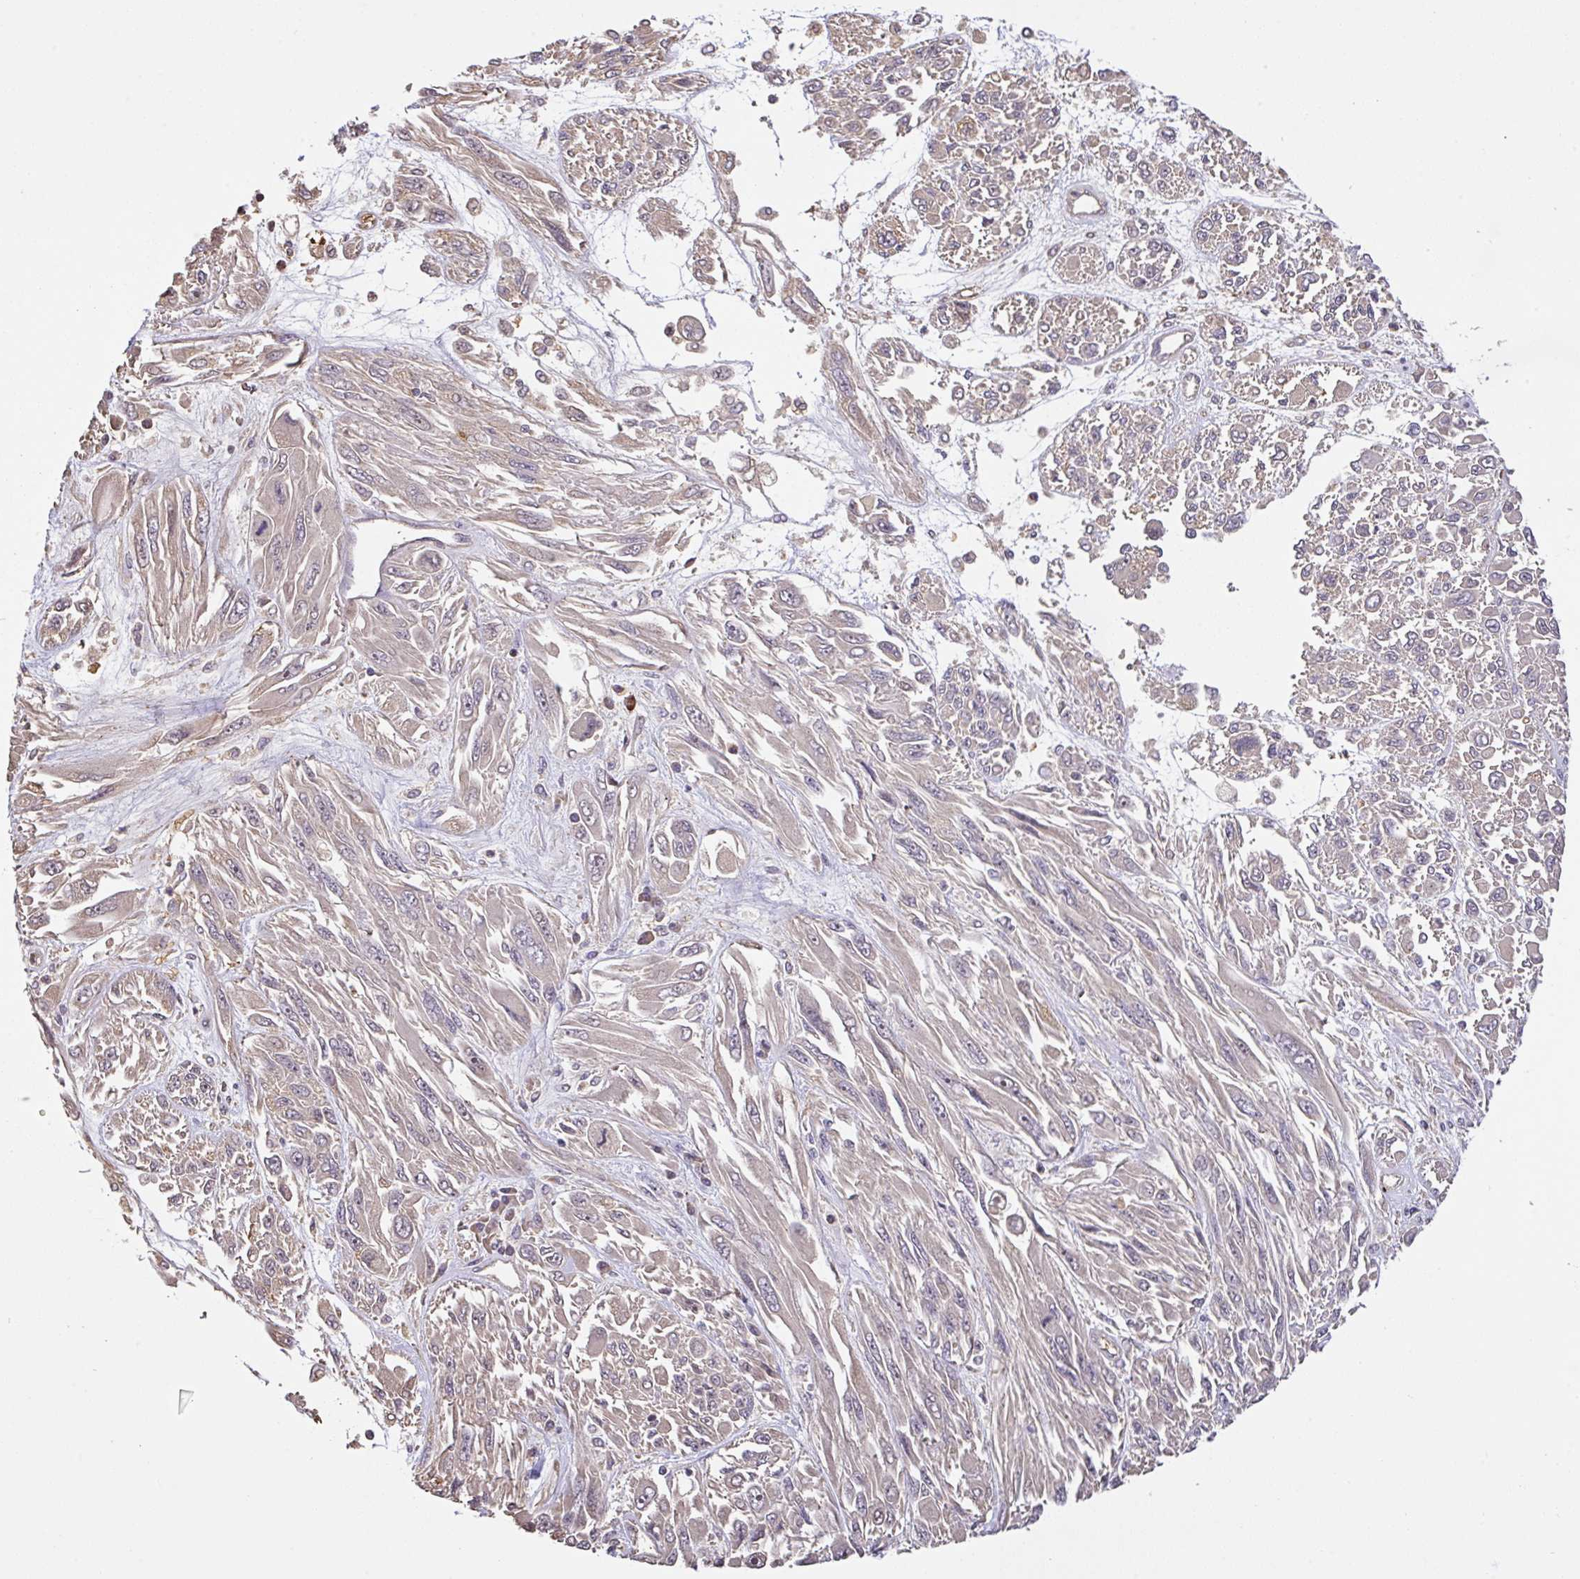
{"staining": {"intensity": "negative", "quantity": "none", "location": "none"}, "tissue": "melanoma", "cell_type": "Tumor cells", "image_type": "cancer", "snomed": [{"axis": "morphology", "description": "Malignant melanoma, NOS"}, {"axis": "topography", "description": "Skin"}], "caption": "This is an IHC micrograph of human malignant melanoma. There is no staining in tumor cells.", "gene": "C1QTNF9B", "patient": {"sex": "female", "age": 91}}